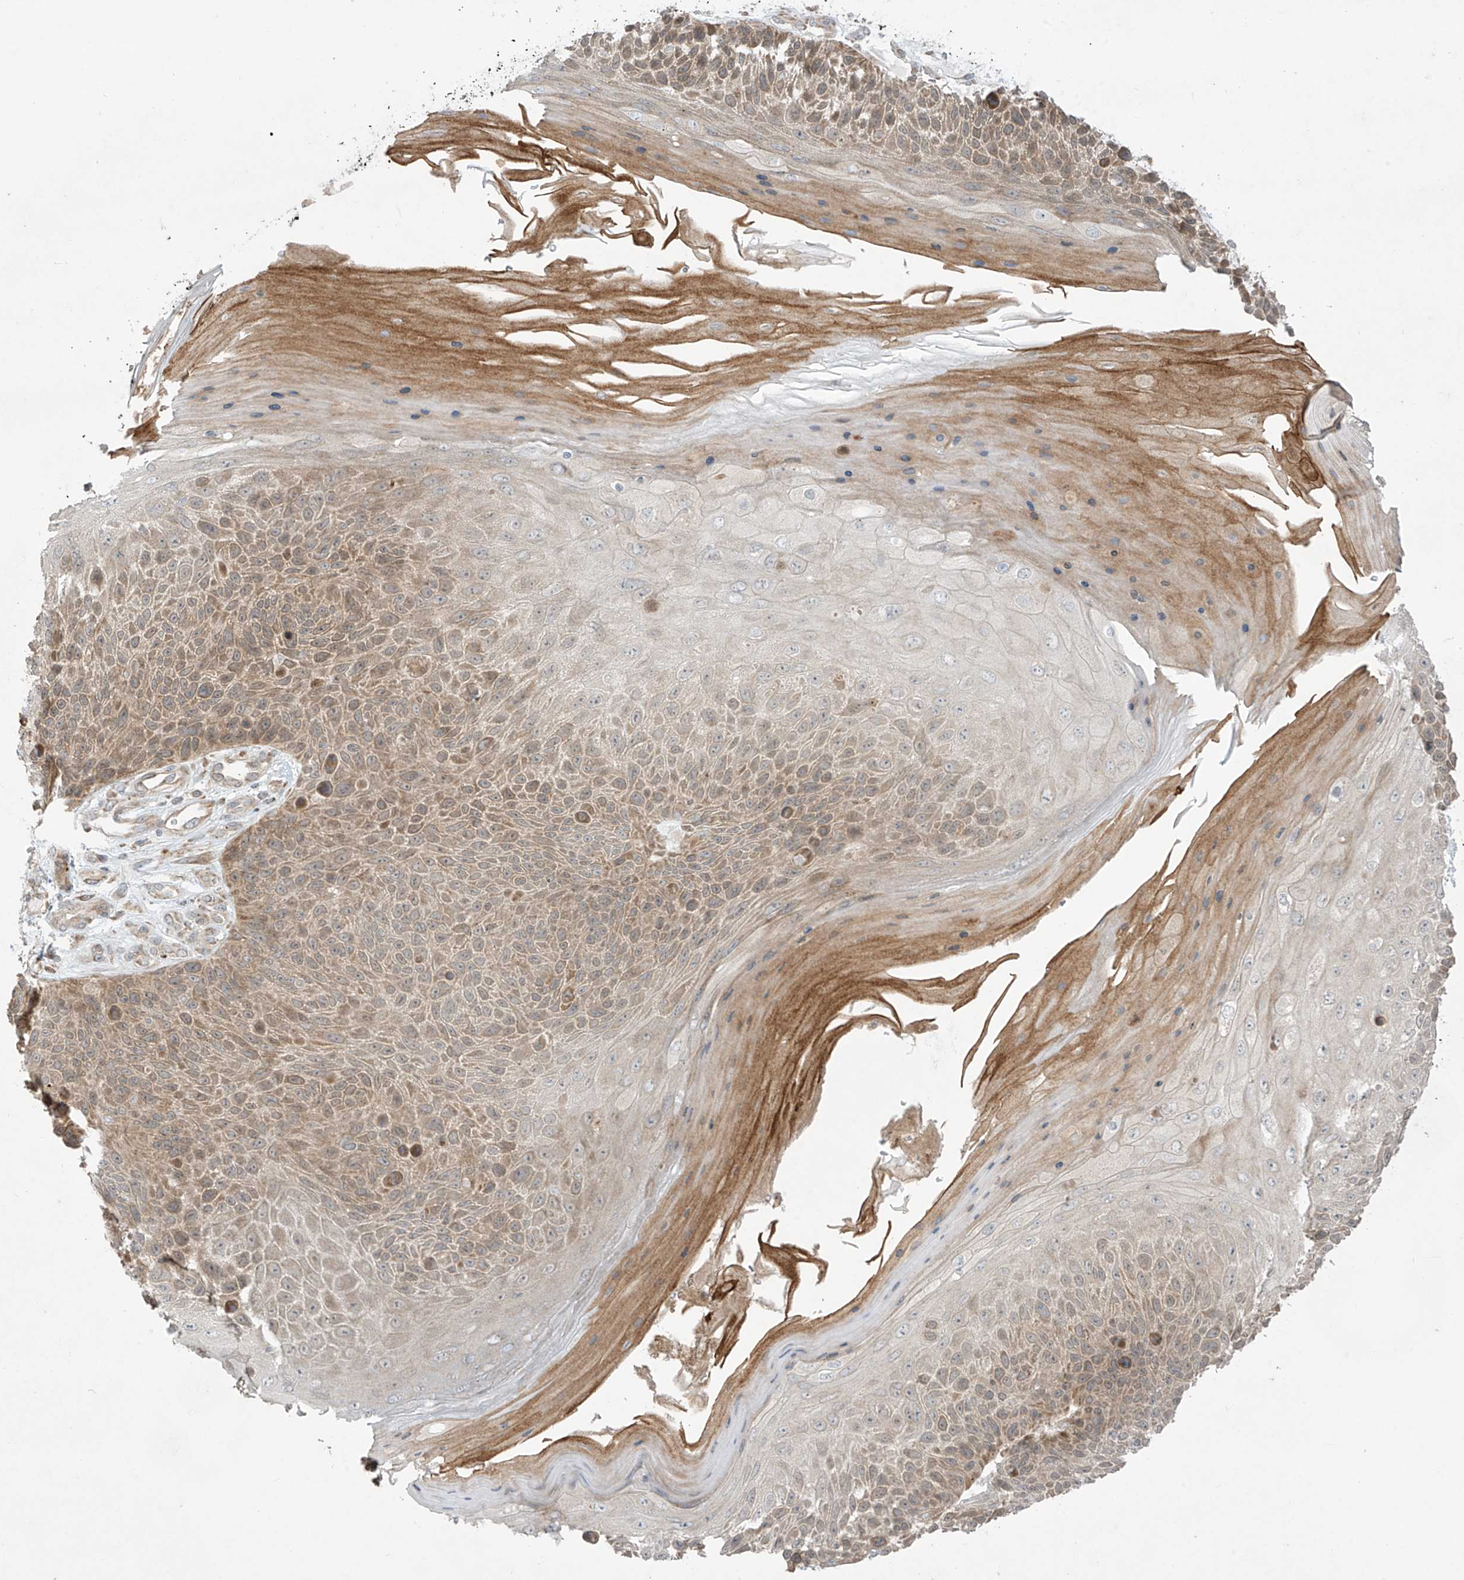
{"staining": {"intensity": "moderate", "quantity": "25%-75%", "location": "cytoplasmic/membranous"}, "tissue": "skin cancer", "cell_type": "Tumor cells", "image_type": "cancer", "snomed": [{"axis": "morphology", "description": "Squamous cell carcinoma, NOS"}, {"axis": "topography", "description": "Skin"}], "caption": "This is a histology image of immunohistochemistry staining of skin squamous cell carcinoma, which shows moderate staining in the cytoplasmic/membranous of tumor cells.", "gene": "PPAT", "patient": {"sex": "female", "age": 88}}